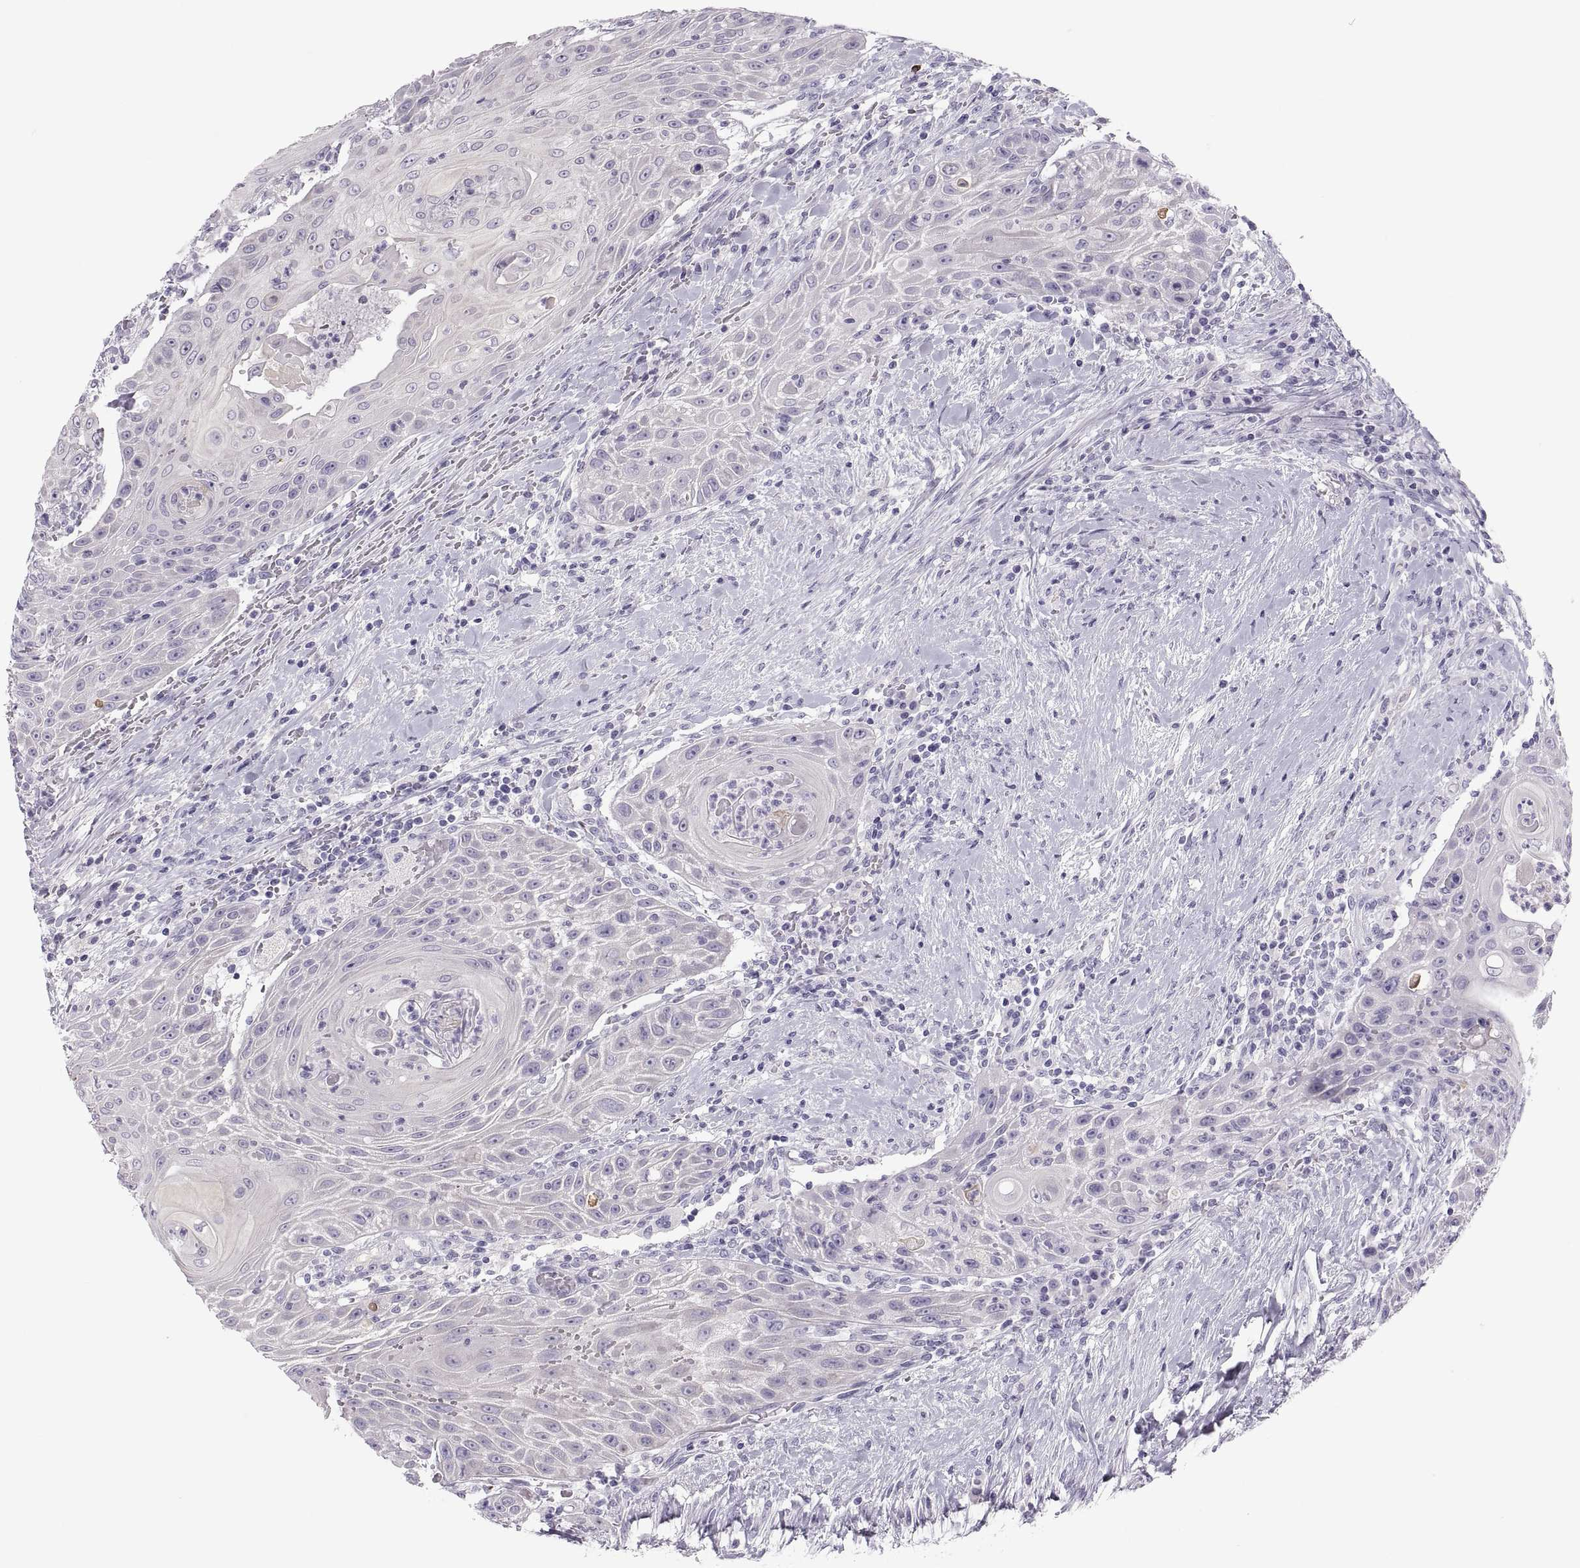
{"staining": {"intensity": "negative", "quantity": "none", "location": "none"}, "tissue": "head and neck cancer", "cell_type": "Tumor cells", "image_type": "cancer", "snomed": [{"axis": "morphology", "description": "Squamous cell carcinoma, NOS"}, {"axis": "topography", "description": "Head-Neck"}], "caption": "This is an immunohistochemistry photomicrograph of squamous cell carcinoma (head and neck). There is no expression in tumor cells.", "gene": "MAGEB2", "patient": {"sex": "male", "age": 69}}